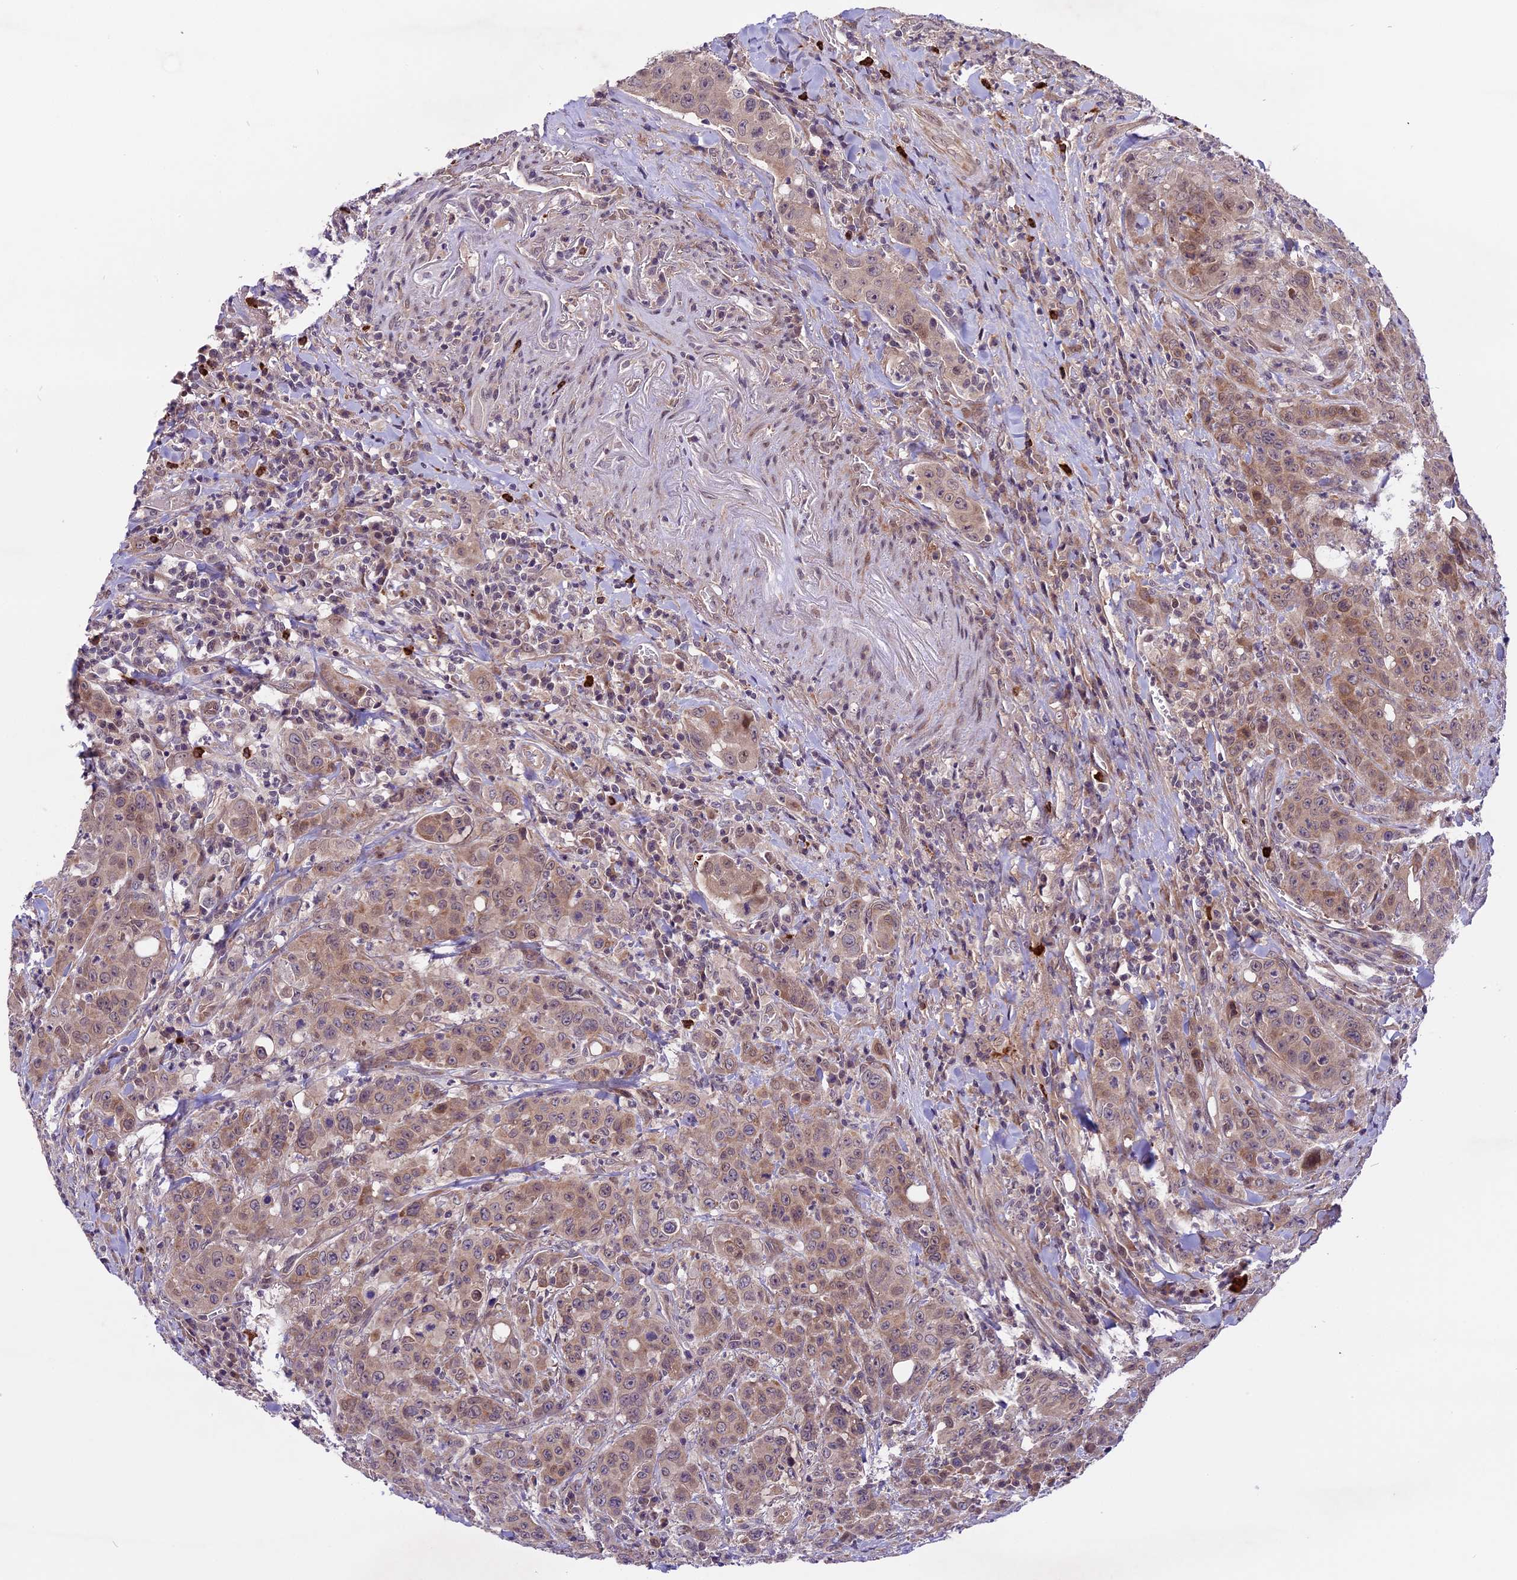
{"staining": {"intensity": "moderate", "quantity": "25%-75%", "location": "cytoplasmic/membranous"}, "tissue": "colorectal cancer", "cell_type": "Tumor cells", "image_type": "cancer", "snomed": [{"axis": "morphology", "description": "Adenocarcinoma, NOS"}, {"axis": "topography", "description": "Colon"}], "caption": "Adenocarcinoma (colorectal) stained for a protein (brown) exhibits moderate cytoplasmic/membranous positive positivity in about 25%-75% of tumor cells.", "gene": "SPRED1", "patient": {"sex": "male", "age": 62}}